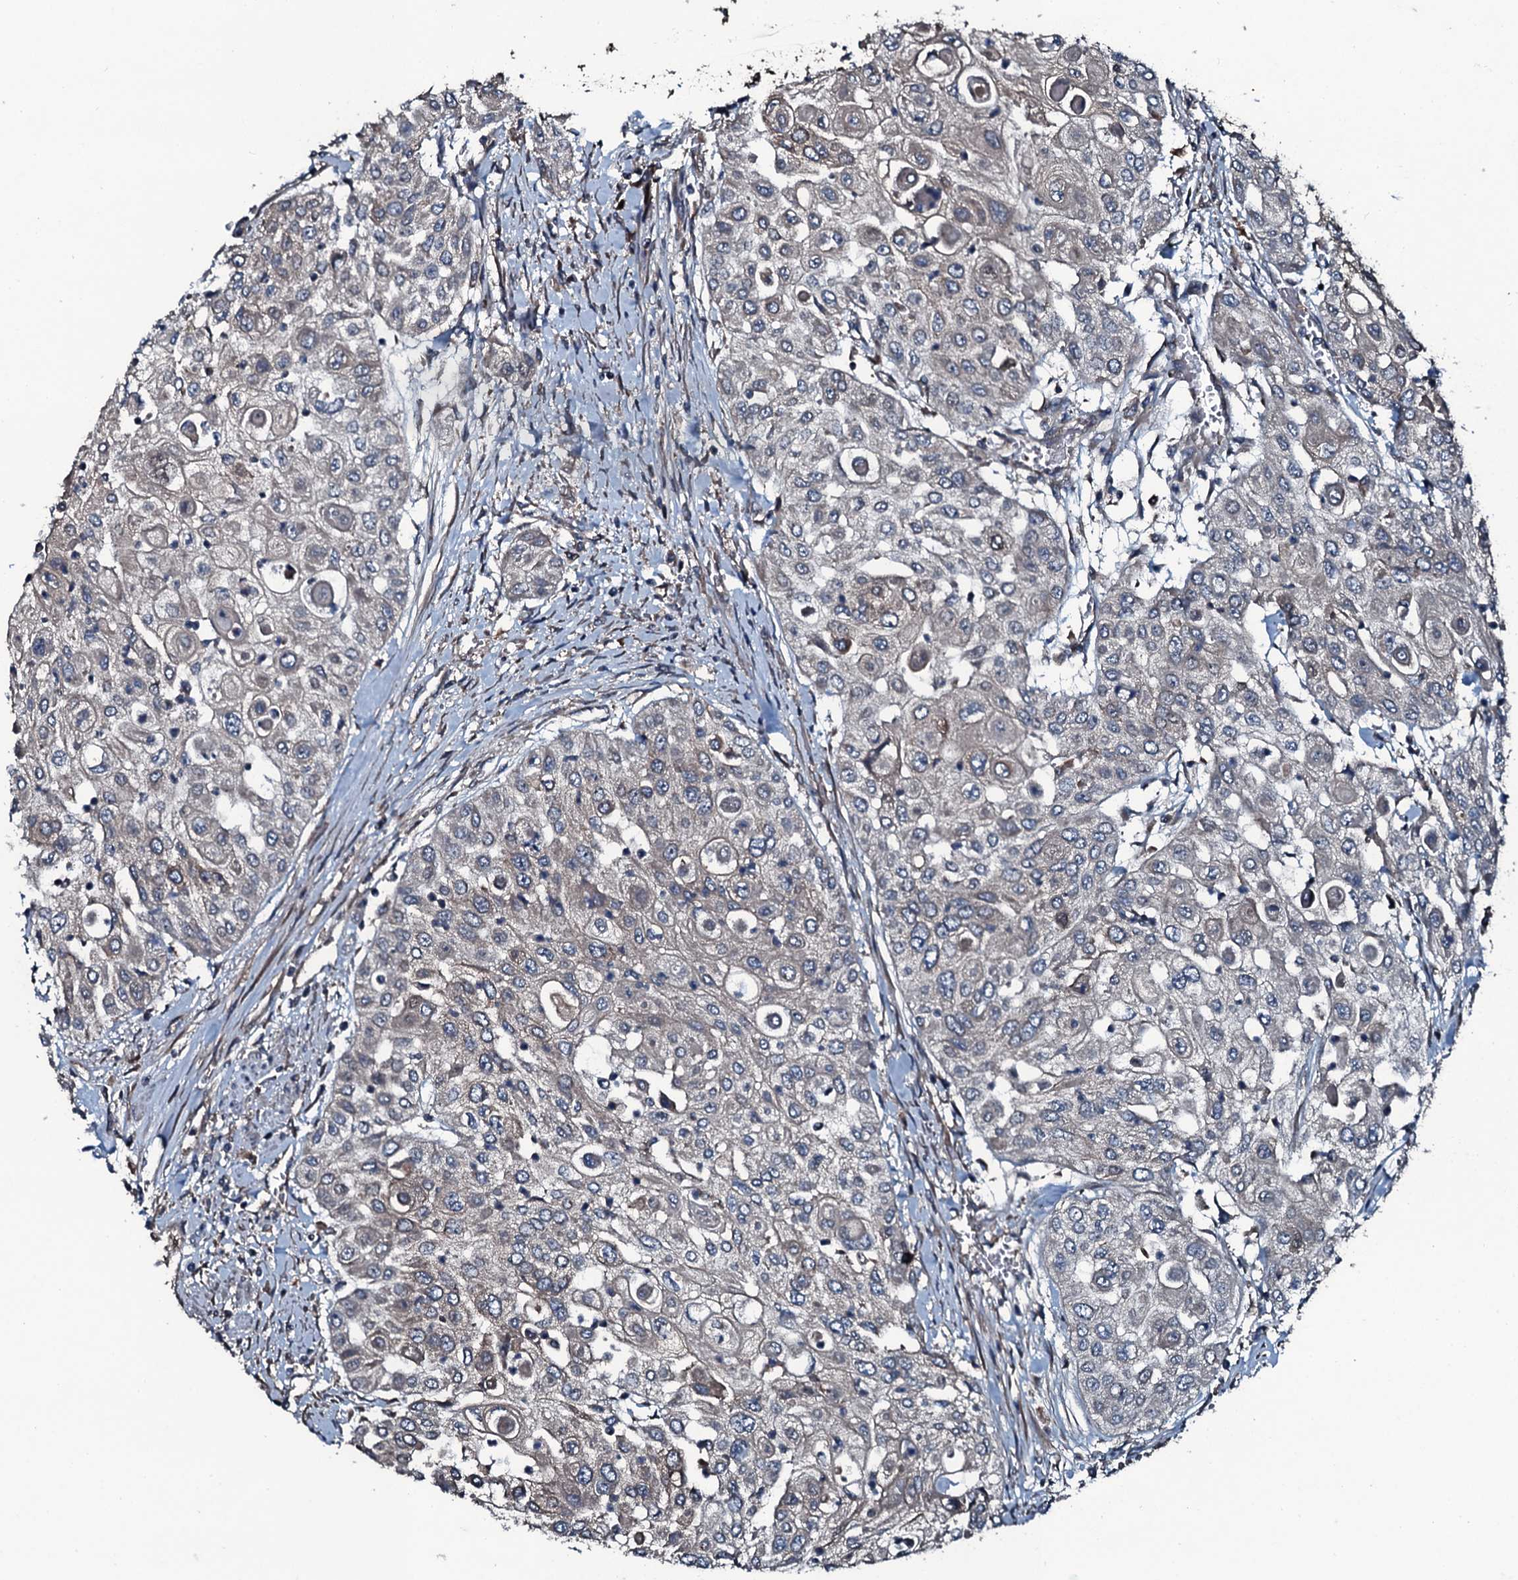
{"staining": {"intensity": "weak", "quantity": "25%-75%", "location": "cytoplasmic/membranous"}, "tissue": "urothelial cancer", "cell_type": "Tumor cells", "image_type": "cancer", "snomed": [{"axis": "morphology", "description": "Urothelial carcinoma, High grade"}, {"axis": "topography", "description": "Urinary bladder"}], "caption": "A photomicrograph of high-grade urothelial carcinoma stained for a protein shows weak cytoplasmic/membranous brown staining in tumor cells. The staining was performed using DAB (3,3'-diaminobenzidine) to visualize the protein expression in brown, while the nuclei were stained in blue with hematoxylin (Magnification: 20x).", "gene": "AARS1", "patient": {"sex": "female", "age": 79}}